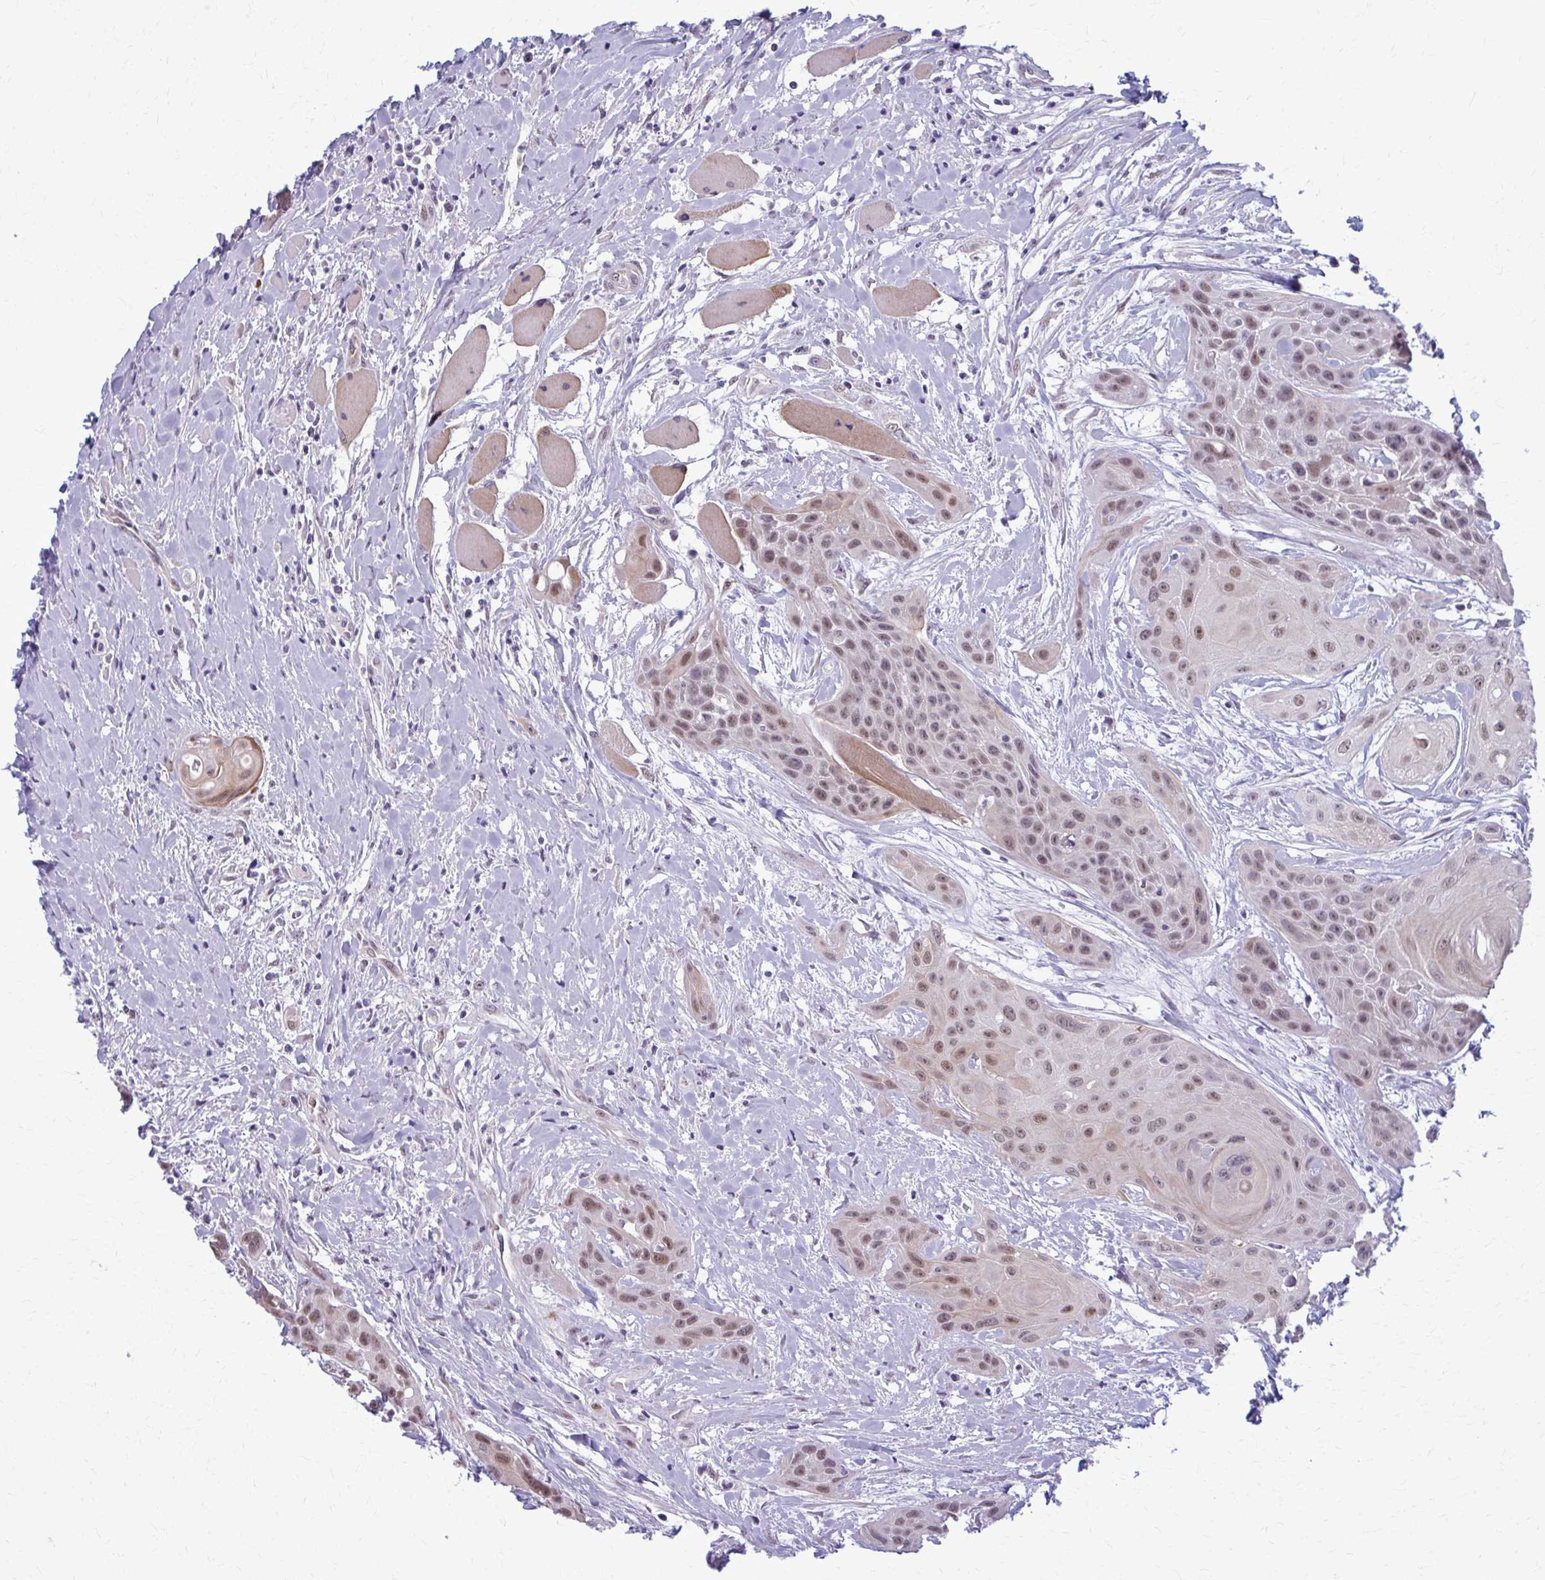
{"staining": {"intensity": "moderate", "quantity": ">75%", "location": "nuclear"}, "tissue": "head and neck cancer", "cell_type": "Tumor cells", "image_type": "cancer", "snomed": [{"axis": "morphology", "description": "Squamous cell carcinoma, NOS"}, {"axis": "topography", "description": "Head-Neck"}], "caption": "Moderate nuclear positivity is seen in approximately >75% of tumor cells in head and neck cancer (squamous cell carcinoma). (brown staining indicates protein expression, while blue staining denotes nuclei).", "gene": "NUMBL", "patient": {"sex": "female", "age": 73}}